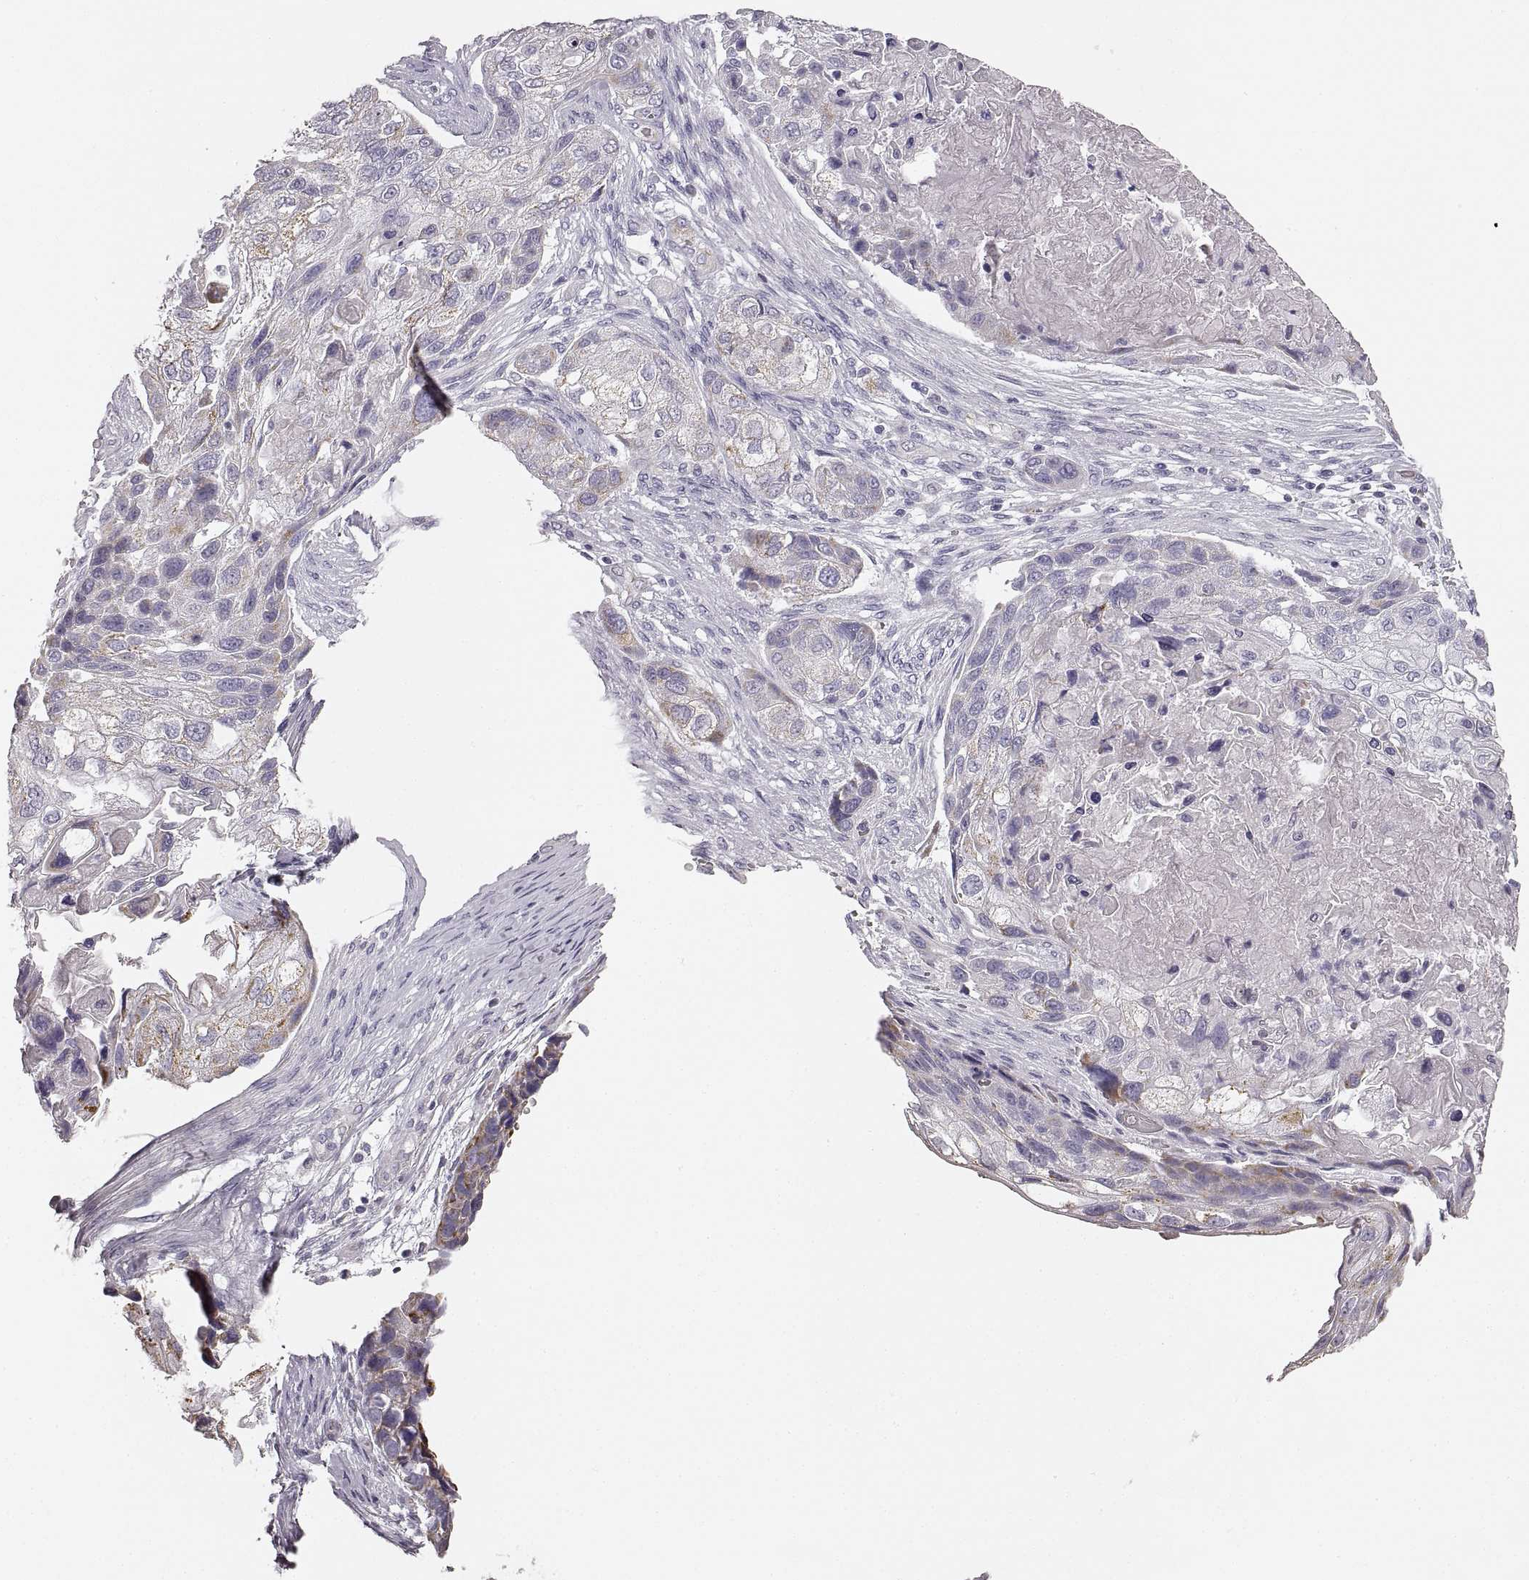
{"staining": {"intensity": "negative", "quantity": "none", "location": "none"}, "tissue": "lung cancer", "cell_type": "Tumor cells", "image_type": "cancer", "snomed": [{"axis": "morphology", "description": "Squamous cell carcinoma, NOS"}, {"axis": "topography", "description": "Lung"}], "caption": "There is no significant positivity in tumor cells of lung squamous cell carcinoma. Nuclei are stained in blue.", "gene": "RDH13", "patient": {"sex": "male", "age": 69}}